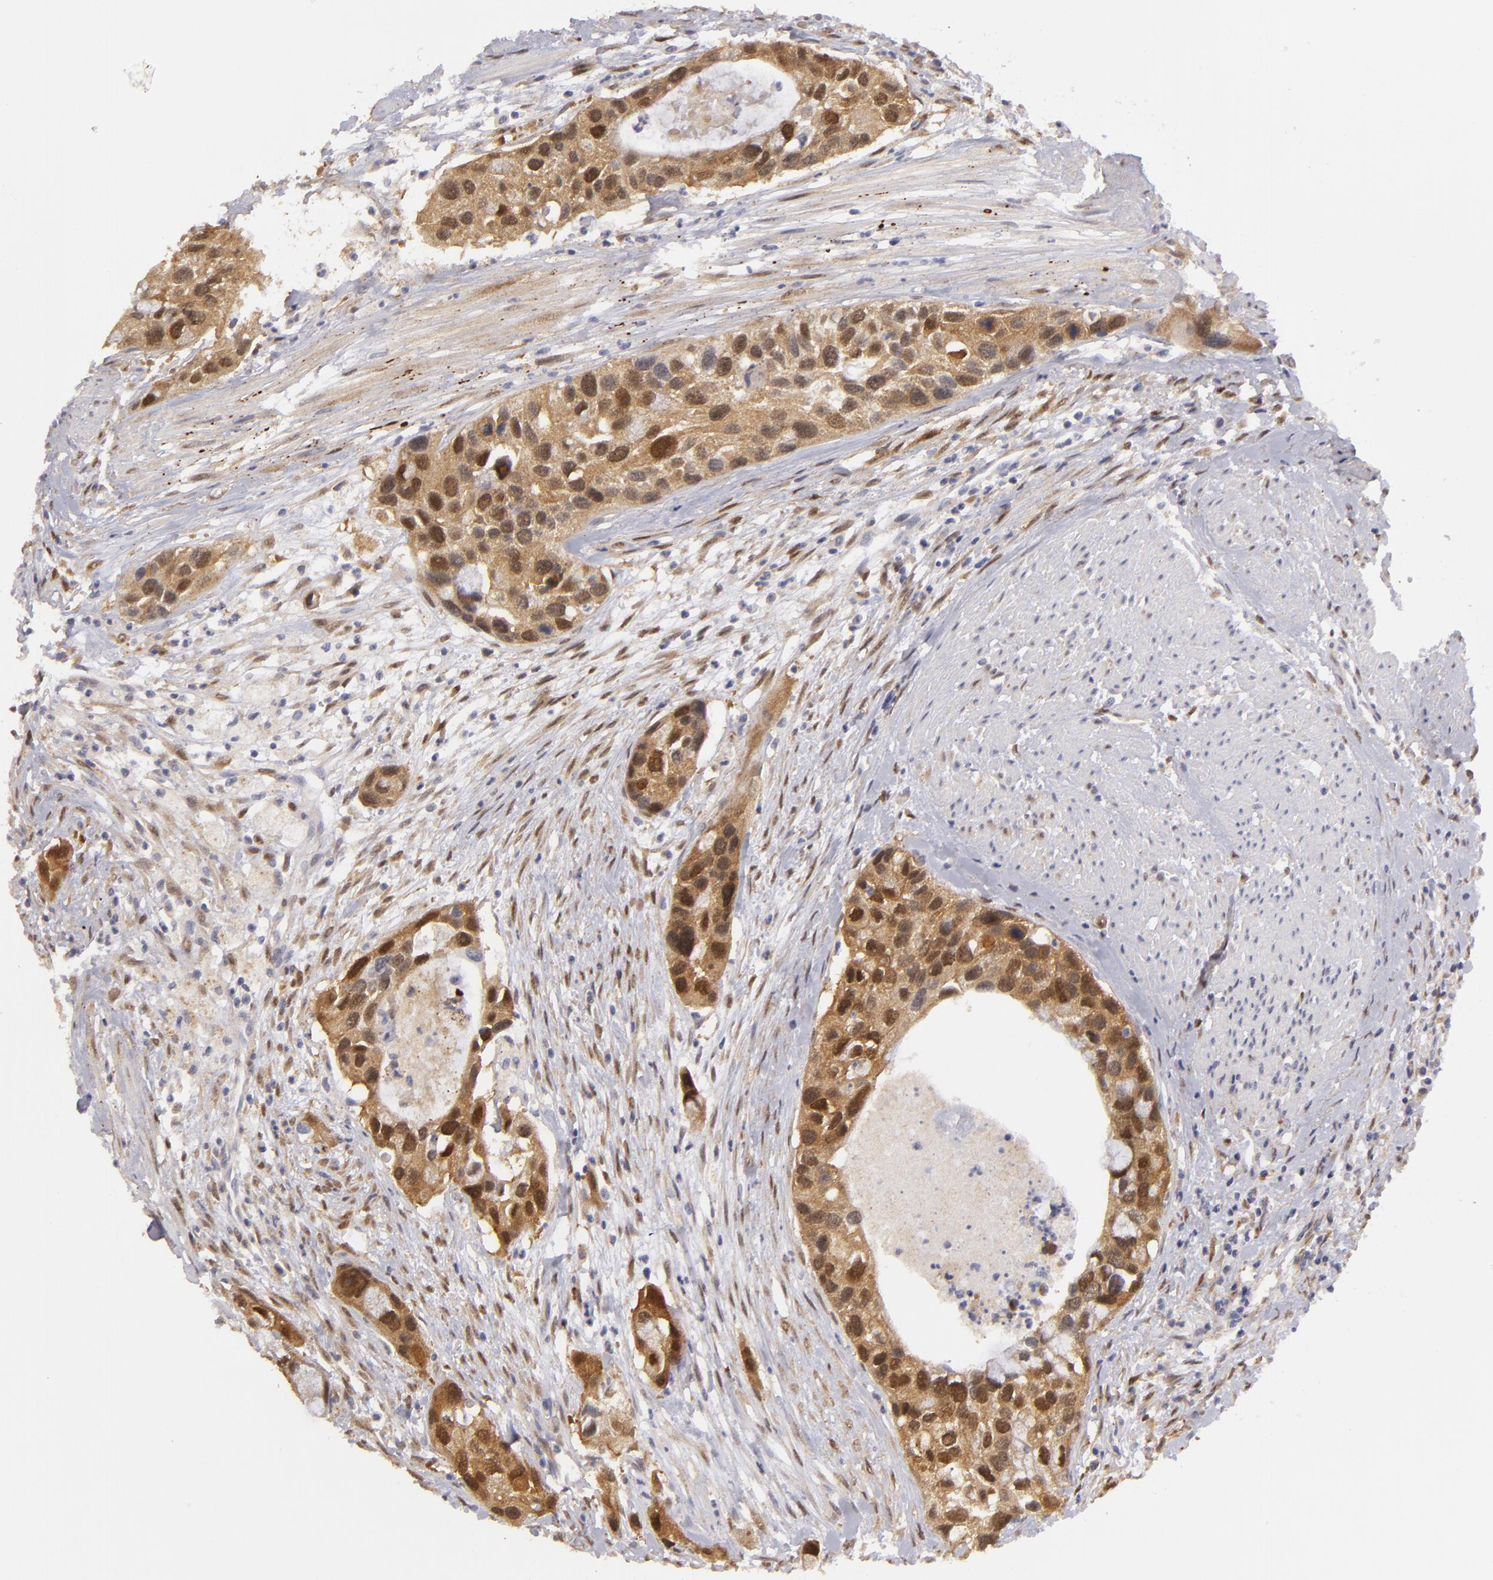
{"staining": {"intensity": "strong", "quantity": ">75%", "location": "cytoplasmic/membranous,nuclear"}, "tissue": "urothelial cancer", "cell_type": "Tumor cells", "image_type": "cancer", "snomed": [{"axis": "morphology", "description": "Urothelial carcinoma, High grade"}, {"axis": "topography", "description": "Urinary bladder"}], "caption": "Tumor cells exhibit high levels of strong cytoplasmic/membranous and nuclear expression in approximately >75% of cells in human urothelial cancer.", "gene": "EFS", "patient": {"sex": "male", "age": 66}}